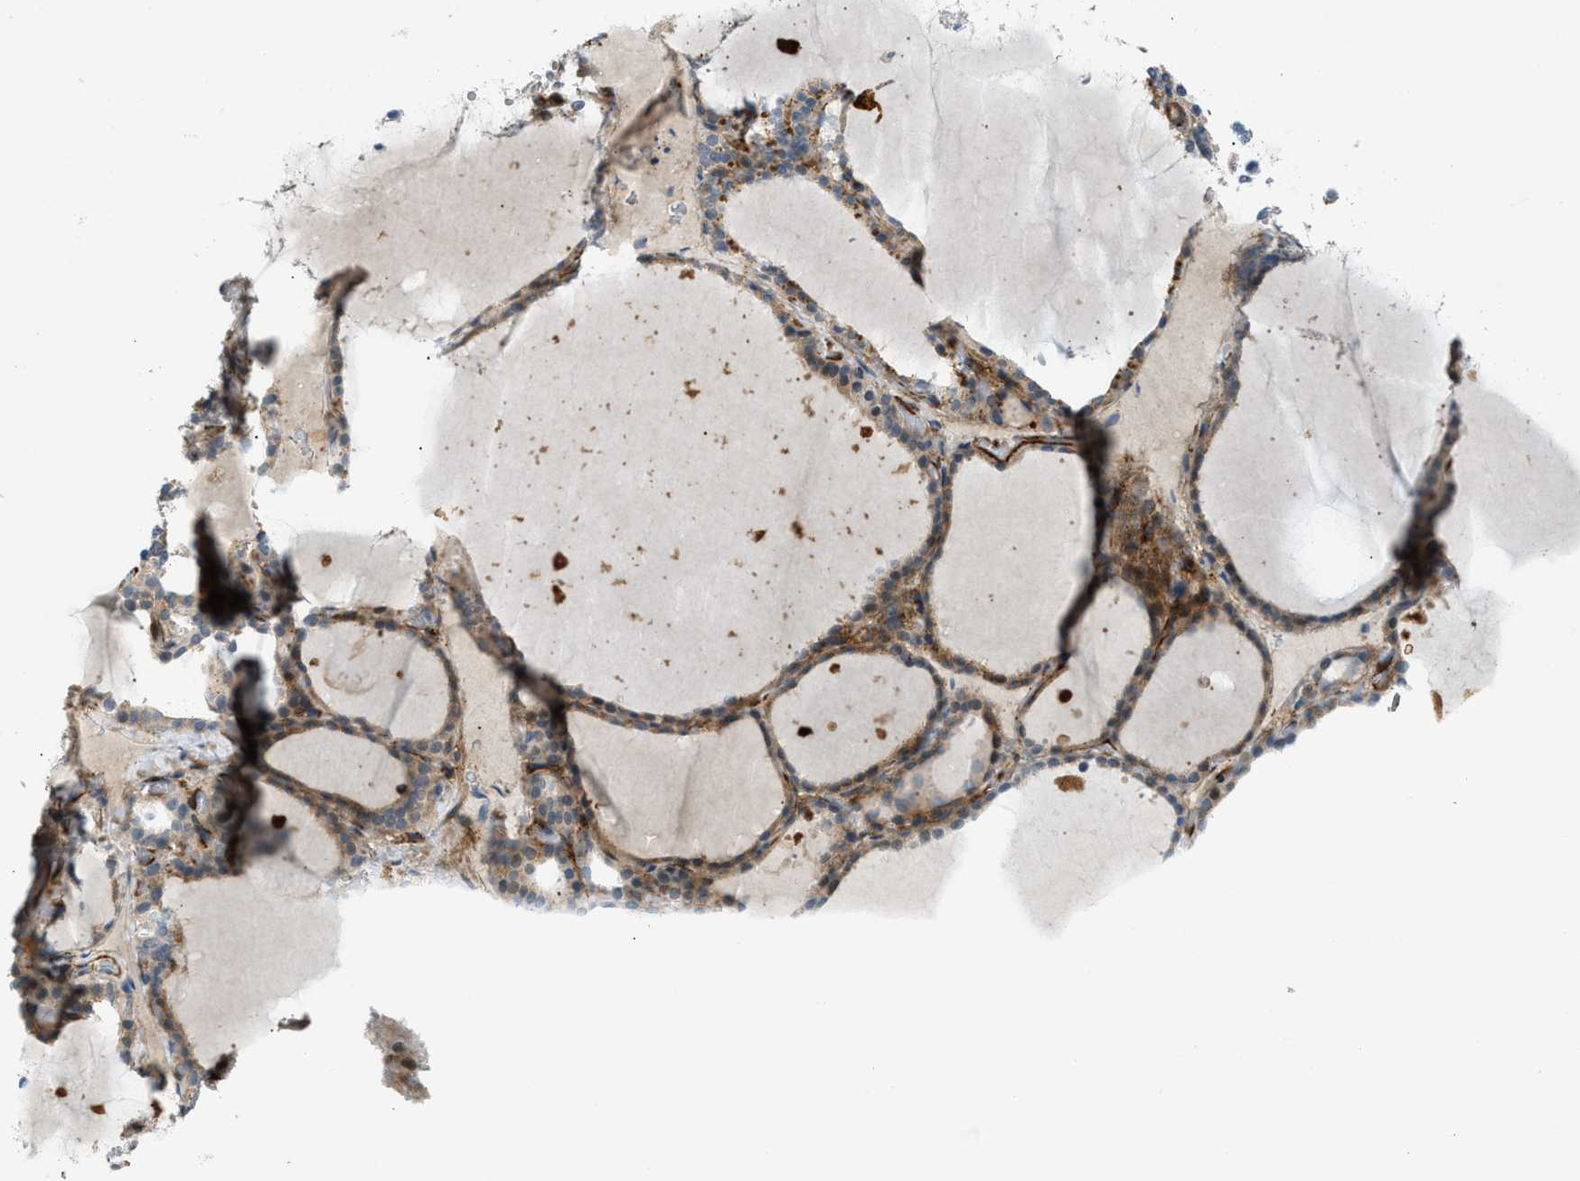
{"staining": {"intensity": "weak", "quantity": ">75%", "location": "cytoplasmic/membranous,nuclear"}, "tissue": "thyroid gland", "cell_type": "Glandular cells", "image_type": "normal", "snomed": [{"axis": "morphology", "description": "Normal tissue, NOS"}, {"axis": "topography", "description": "Thyroid gland"}], "caption": "Glandular cells show low levels of weak cytoplasmic/membranous,nuclear expression in approximately >75% of cells in unremarkable thyroid gland.", "gene": "EDNRA", "patient": {"sex": "male", "age": 56}}